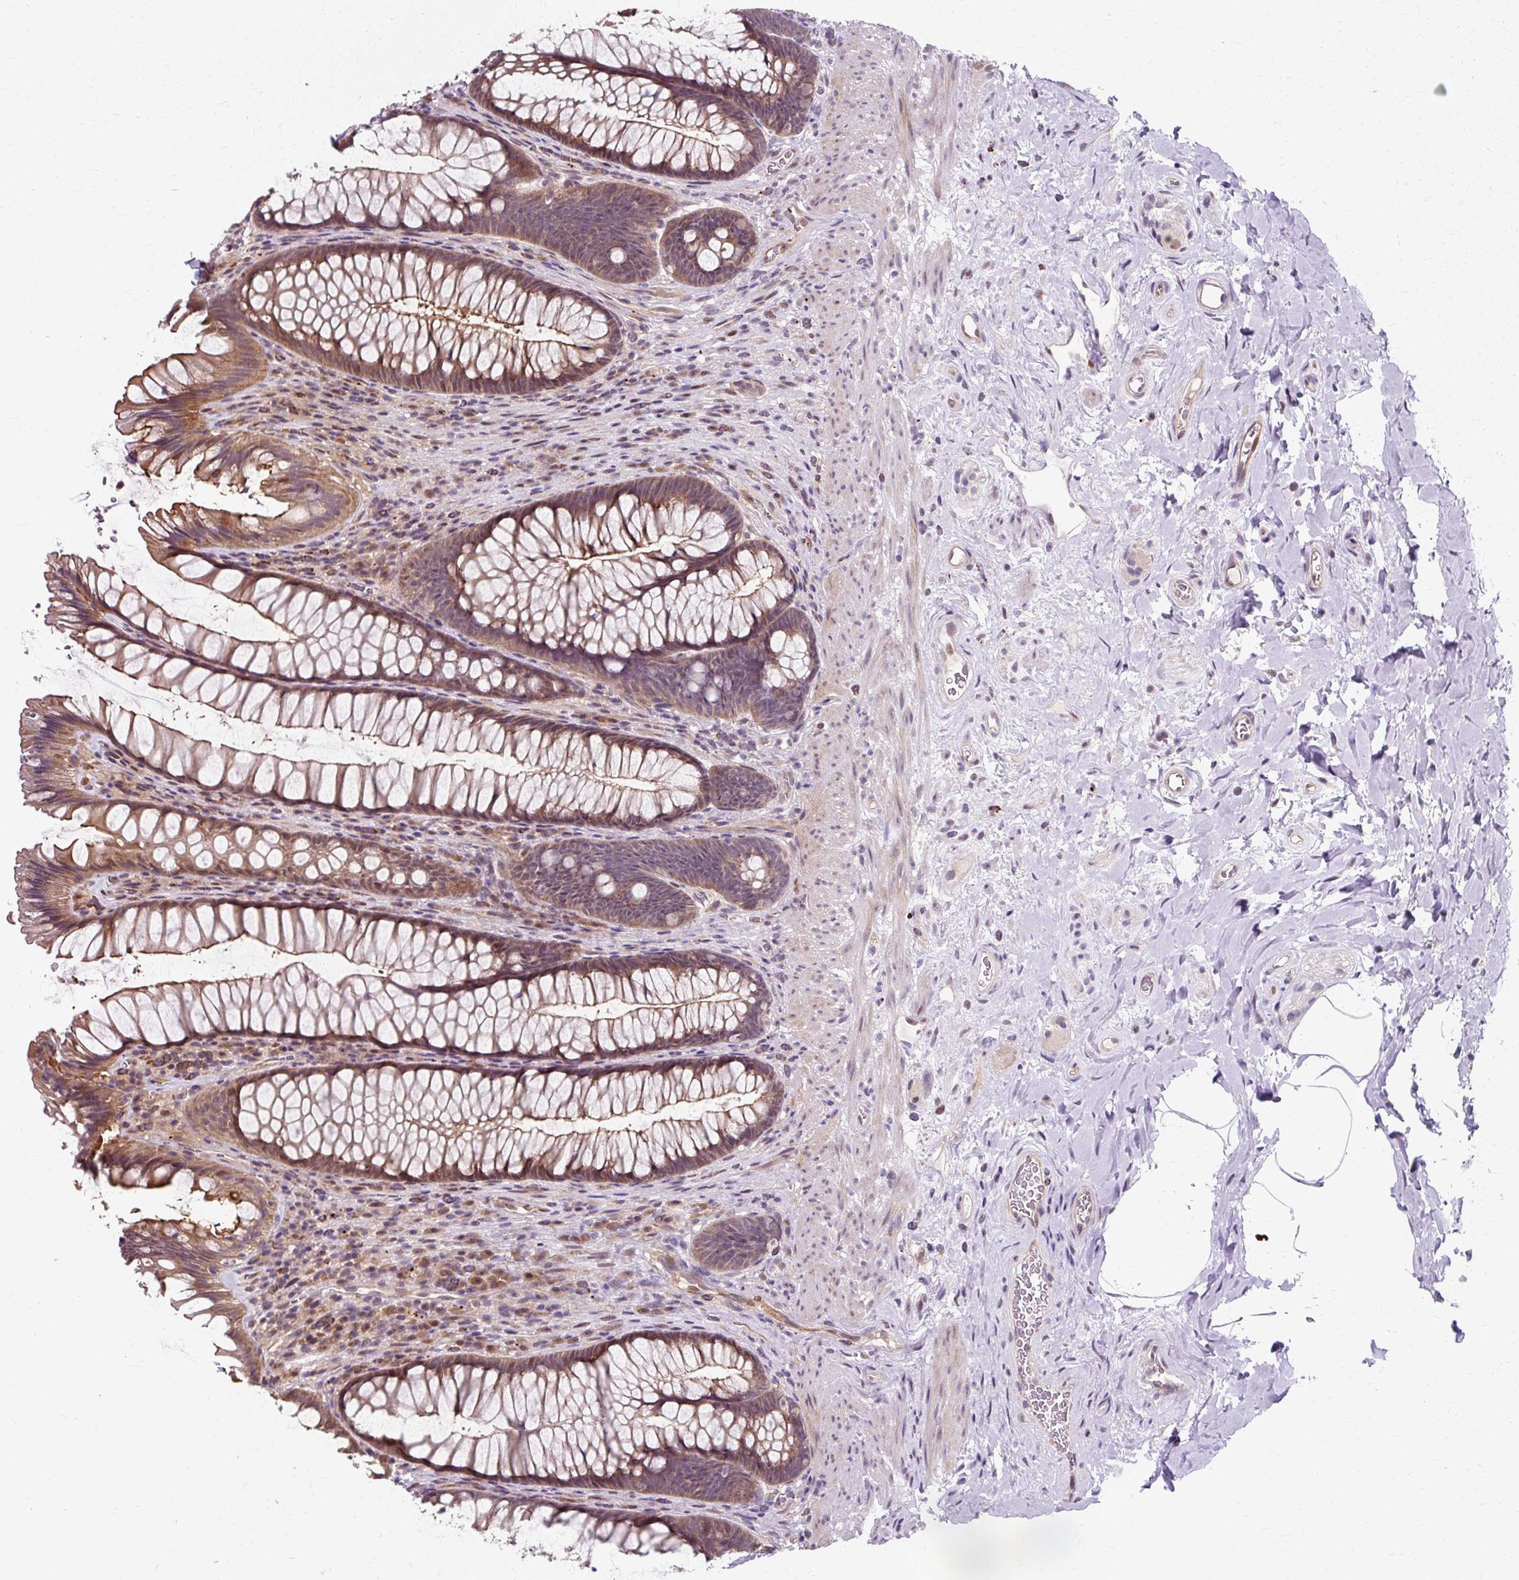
{"staining": {"intensity": "moderate", "quantity": ">75%", "location": "cytoplasmic/membranous"}, "tissue": "rectum", "cell_type": "Glandular cells", "image_type": "normal", "snomed": [{"axis": "morphology", "description": "Normal tissue, NOS"}, {"axis": "topography", "description": "Rectum"}], "caption": "Immunohistochemistry (IHC) of benign rectum shows medium levels of moderate cytoplasmic/membranous expression in about >75% of glandular cells.", "gene": "ZNF555", "patient": {"sex": "male", "age": 53}}